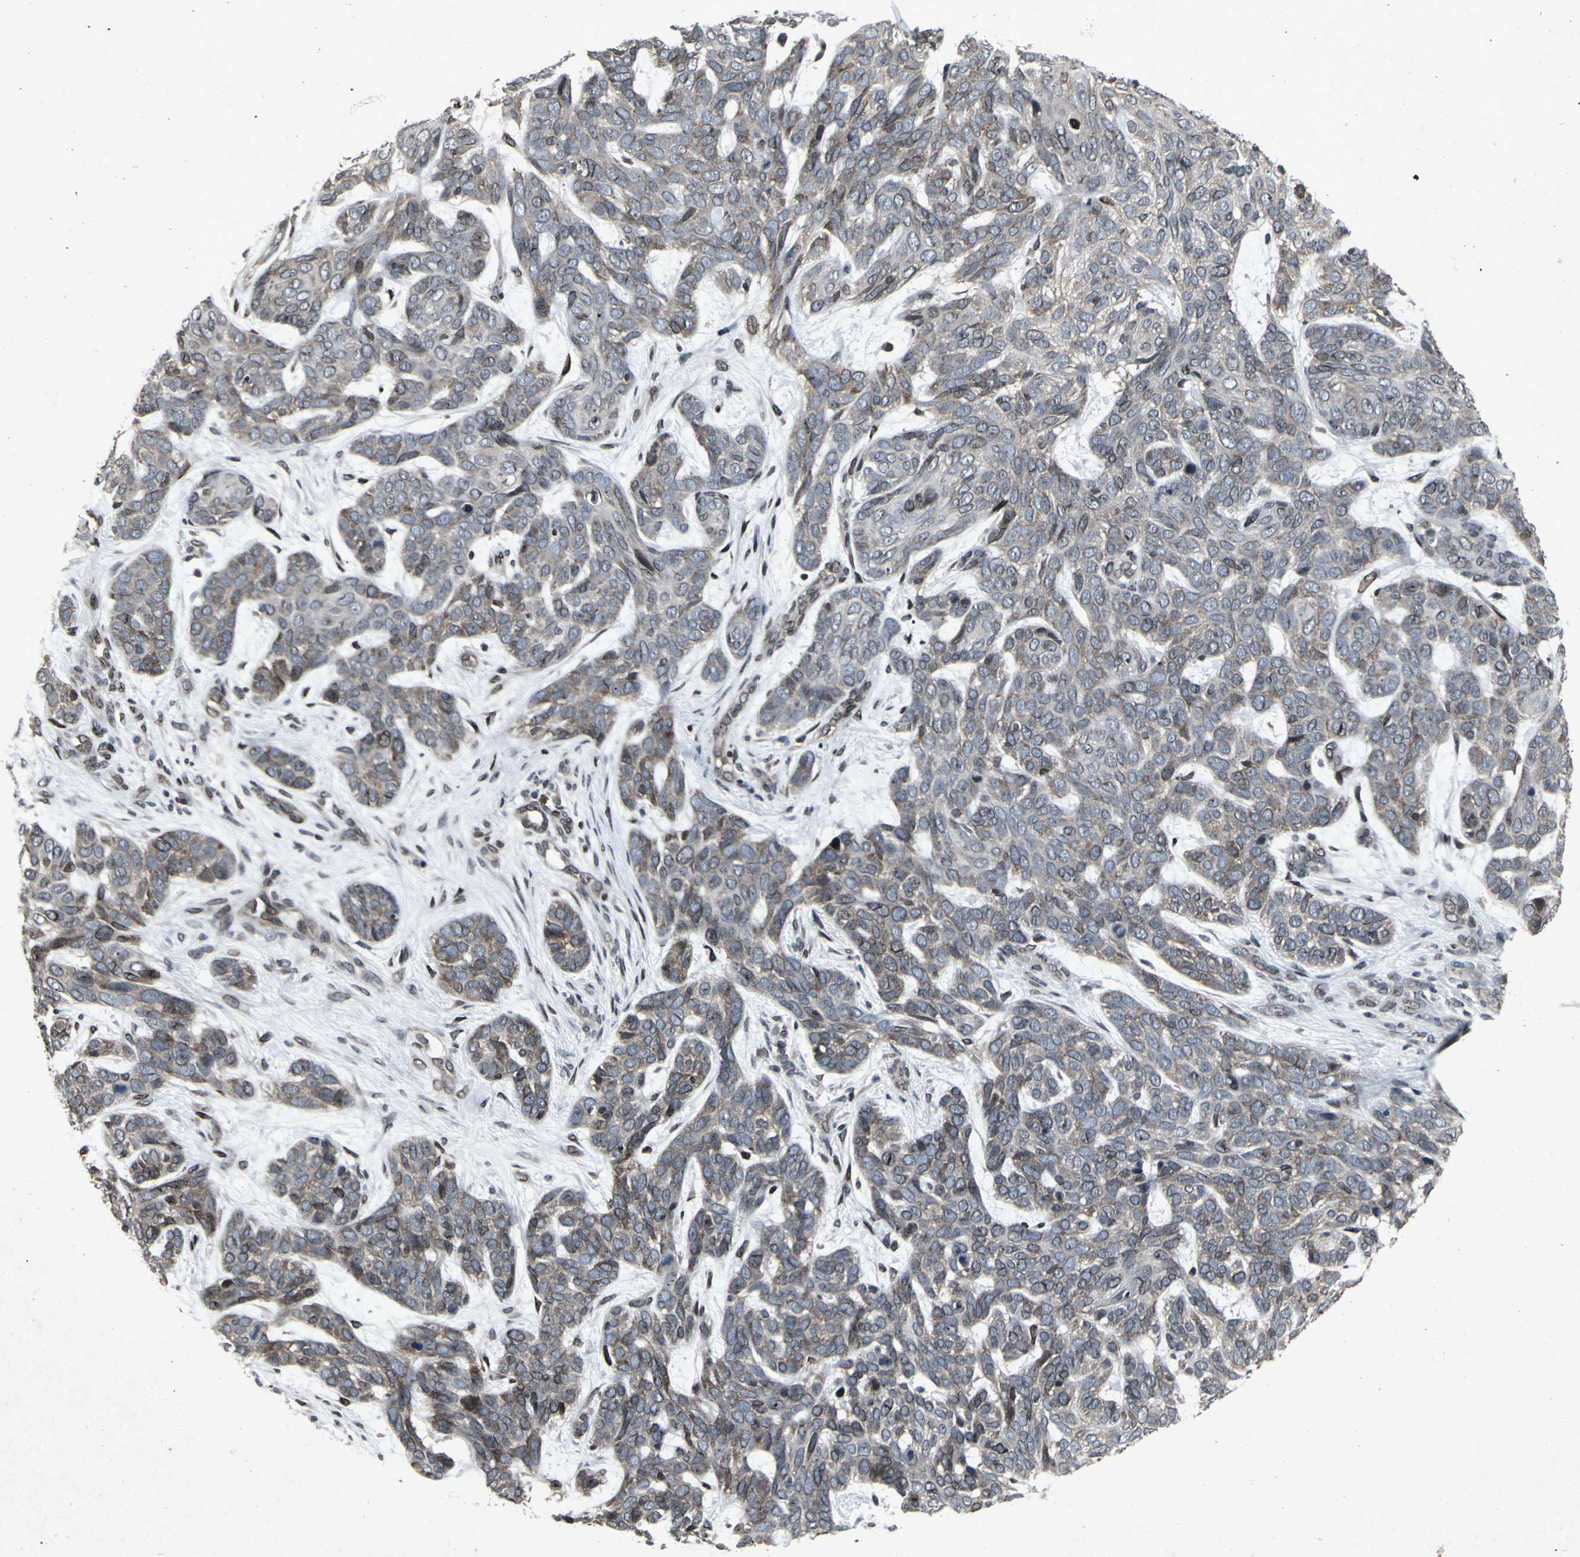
{"staining": {"intensity": "strong", "quantity": "25%-75%", "location": "cytoplasmic/membranous,nuclear"}, "tissue": "skin cancer", "cell_type": "Tumor cells", "image_type": "cancer", "snomed": [{"axis": "morphology", "description": "Basal cell carcinoma"}, {"axis": "topography", "description": "Skin"}], "caption": "IHC of human skin cancer (basal cell carcinoma) exhibits high levels of strong cytoplasmic/membranous and nuclear positivity in approximately 25%-75% of tumor cells.", "gene": "SH2B3", "patient": {"sex": "male", "age": 87}}